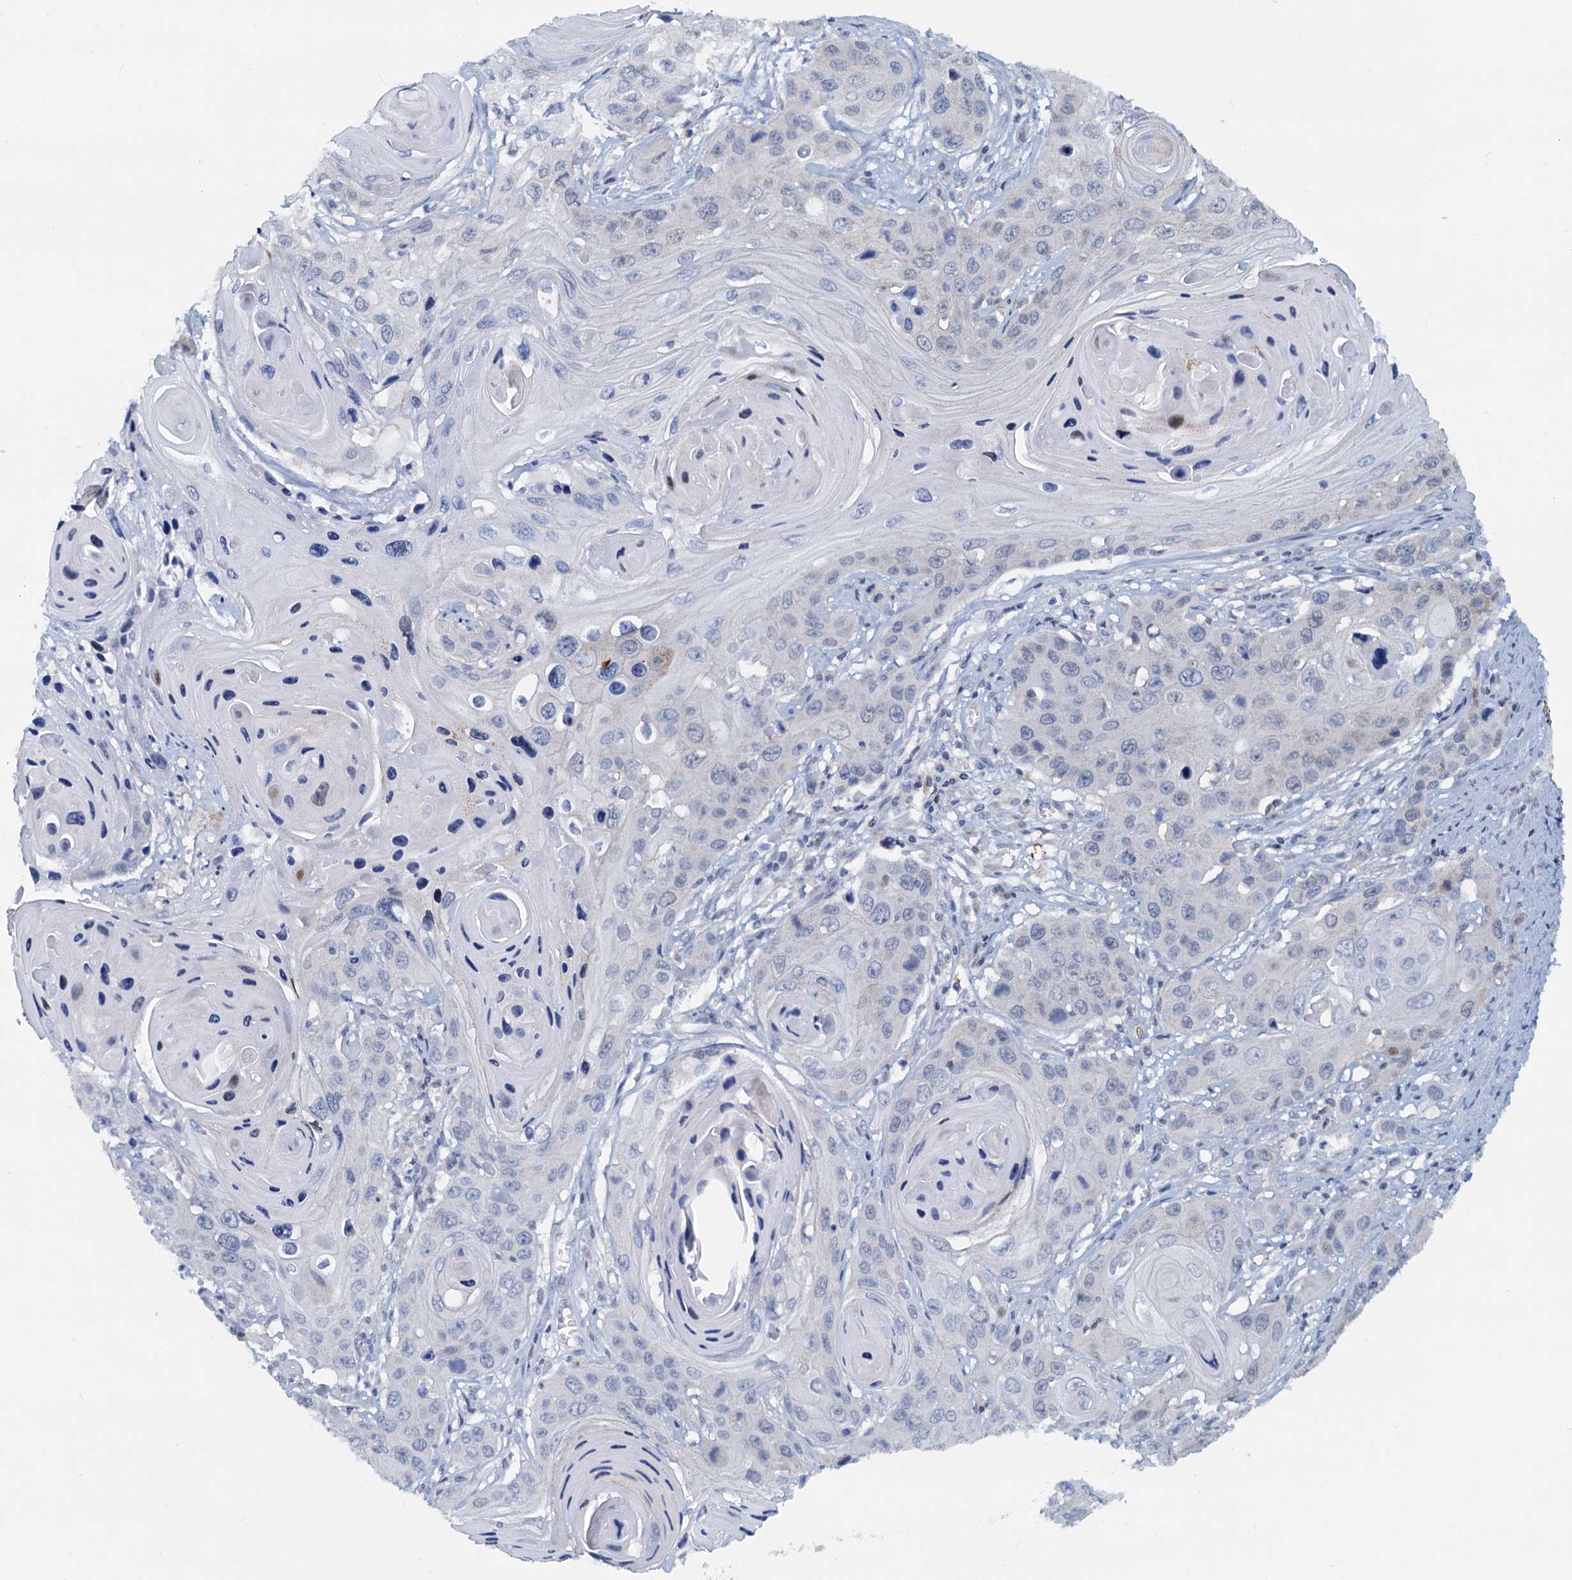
{"staining": {"intensity": "negative", "quantity": "none", "location": "none"}, "tissue": "skin cancer", "cell_type": "Tumor cells", "image_type": "cancer", "snomed": [{"axis": "morphology", "description": "Squamous cell carcinoma, NOS"}, {"axis": "topography", "description": "Skin"}], "caption": "Tumor cells show no significant protein expression in skin cancer. (DAB (3,3'-diaminobenzidine) immunohistochemistry (IHC) visualized using brightfield microscopy, high magnification).", "gene": "PTGES3", "patient": {"sex": "male", "age": 55}}